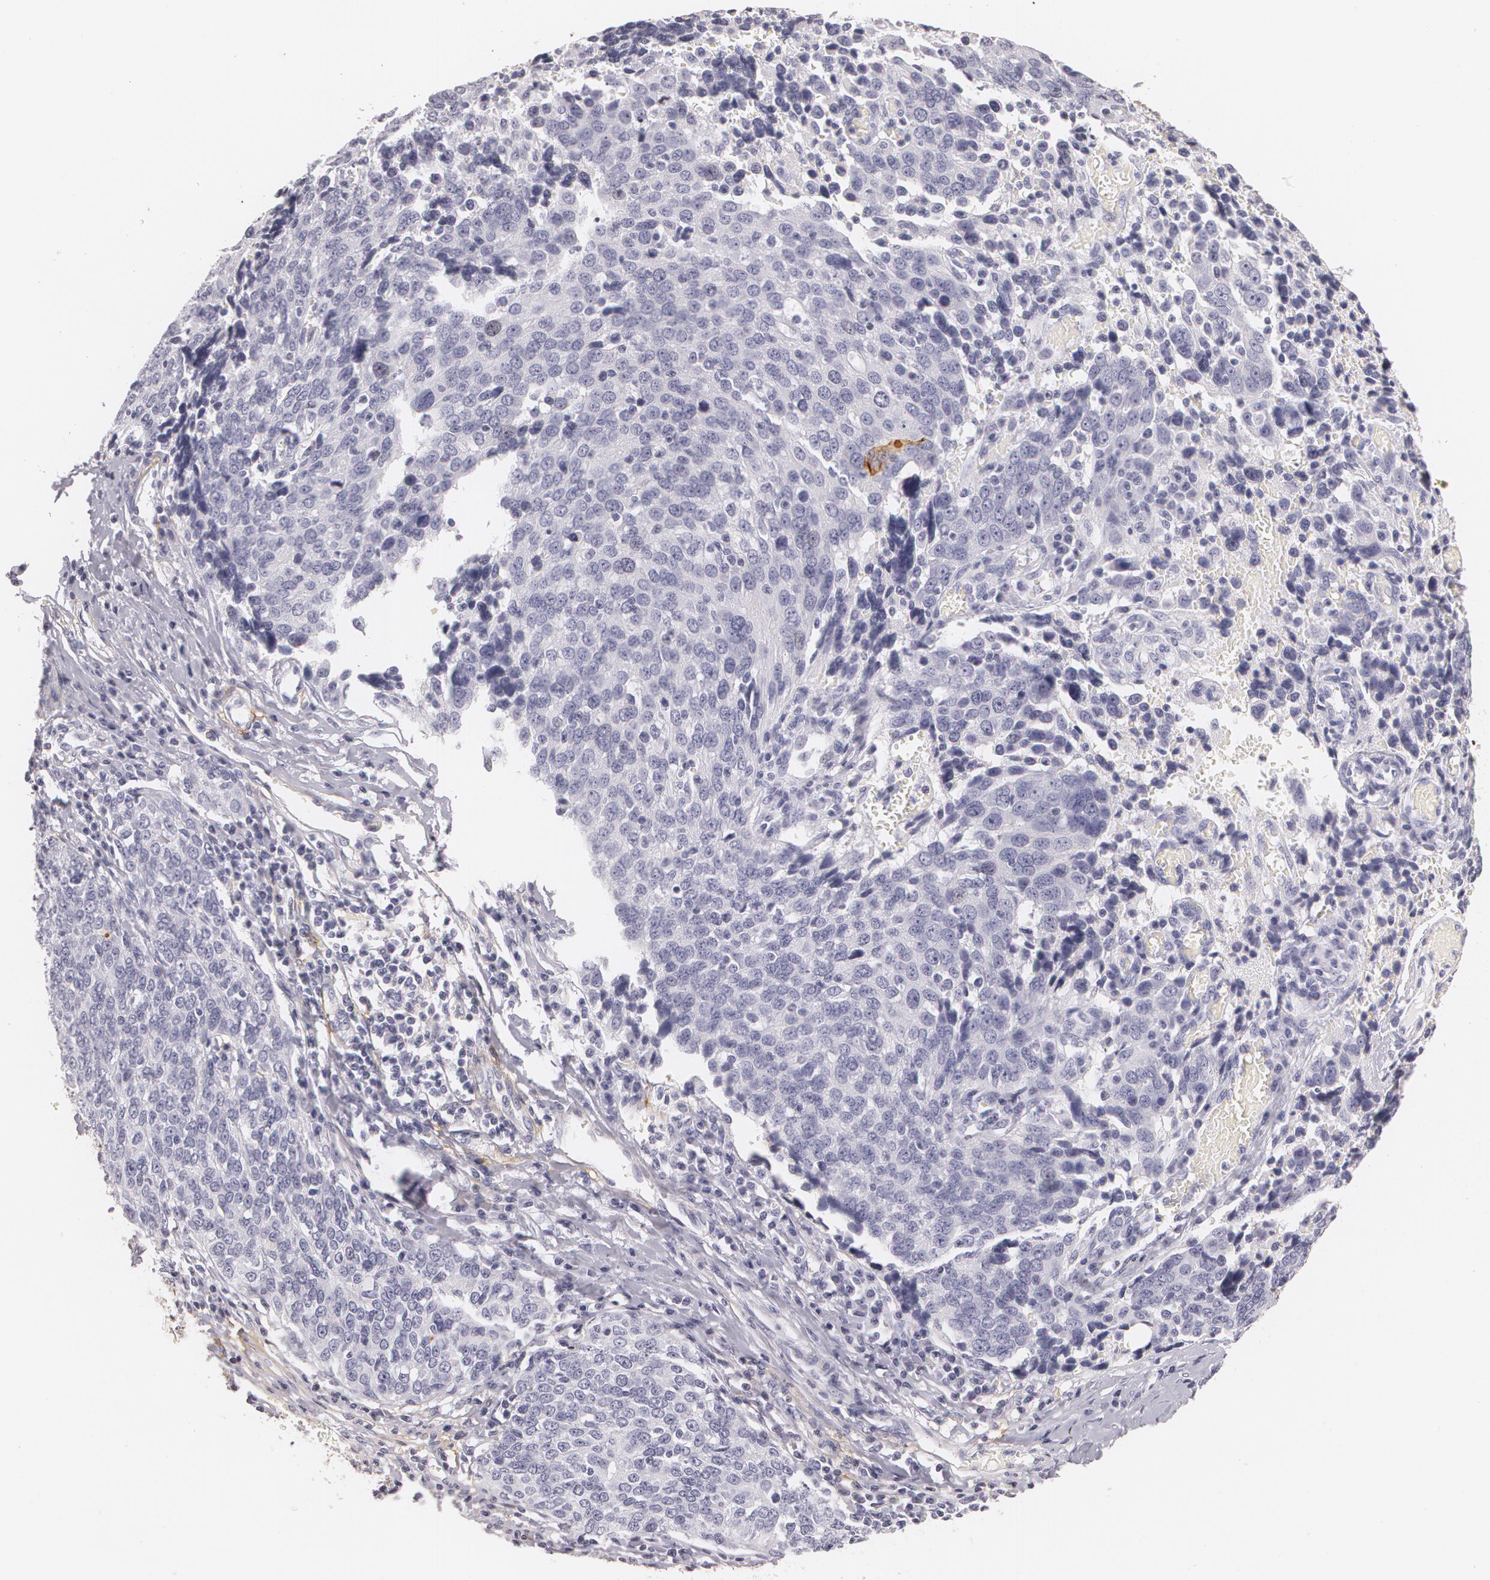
{"staining": {"intensity": "negative", "quantity": "none", "location": "none"}, "tissue": "ovarian cancer", "cell_type": "Tumor cells", "image_type": "cancer", "snomed": [{"axis": "morphology", "description": "Carcinoma, endometroid"}, {"axis": "topography", "description": "Ovary"}], "caption": "There is no significant staining in tumor cells of ovarian endometroid carcinoma.", "gene": "NGFR", "patient": {"sex": "female", "age": 75}}